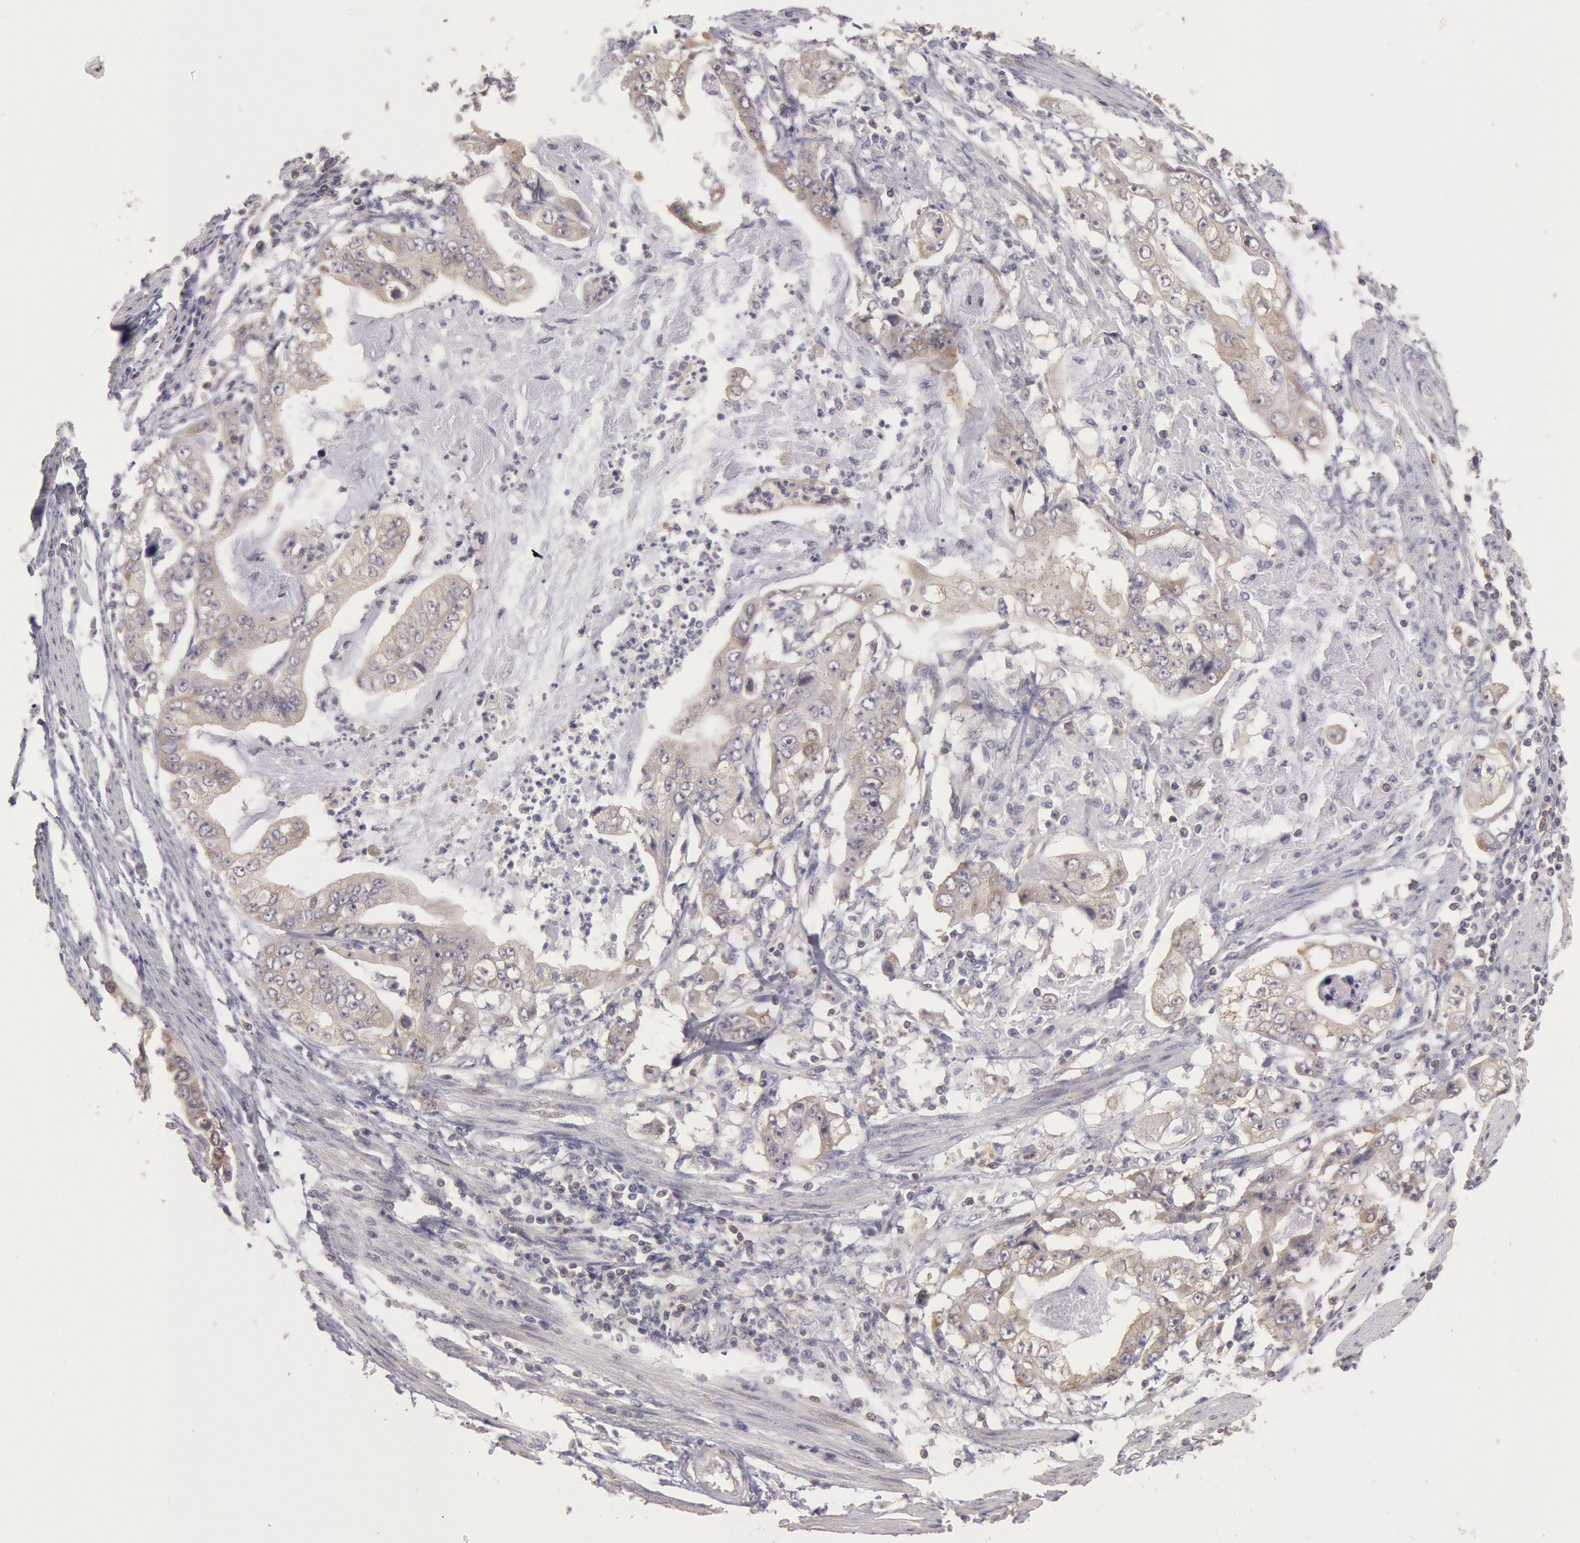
{"staining": {"intensity": "weak", "quantity": "25%-75%", "location": "cytoplasmic/membranous"}, "tissue": "stomach cancer", "cell_type": "Tumor cells", "image_type": "cancer", "snomed": [{"axis": "morphology", "description": "Adenocarcinoma, NOS"}, {"axis": "topography", "description": "Pancreas"}, {"axis": "topography", "description": "Stomach, upper"}], "caption": "A histopathology image showing weak cytoplasmic/membranous expression in approximately 25%-75% of tumor cells in stomach cancer, as visualized by brown immunohistochemical staining.", "gene": "NMT2", "patient": {"sex": "male", "age": 77}}